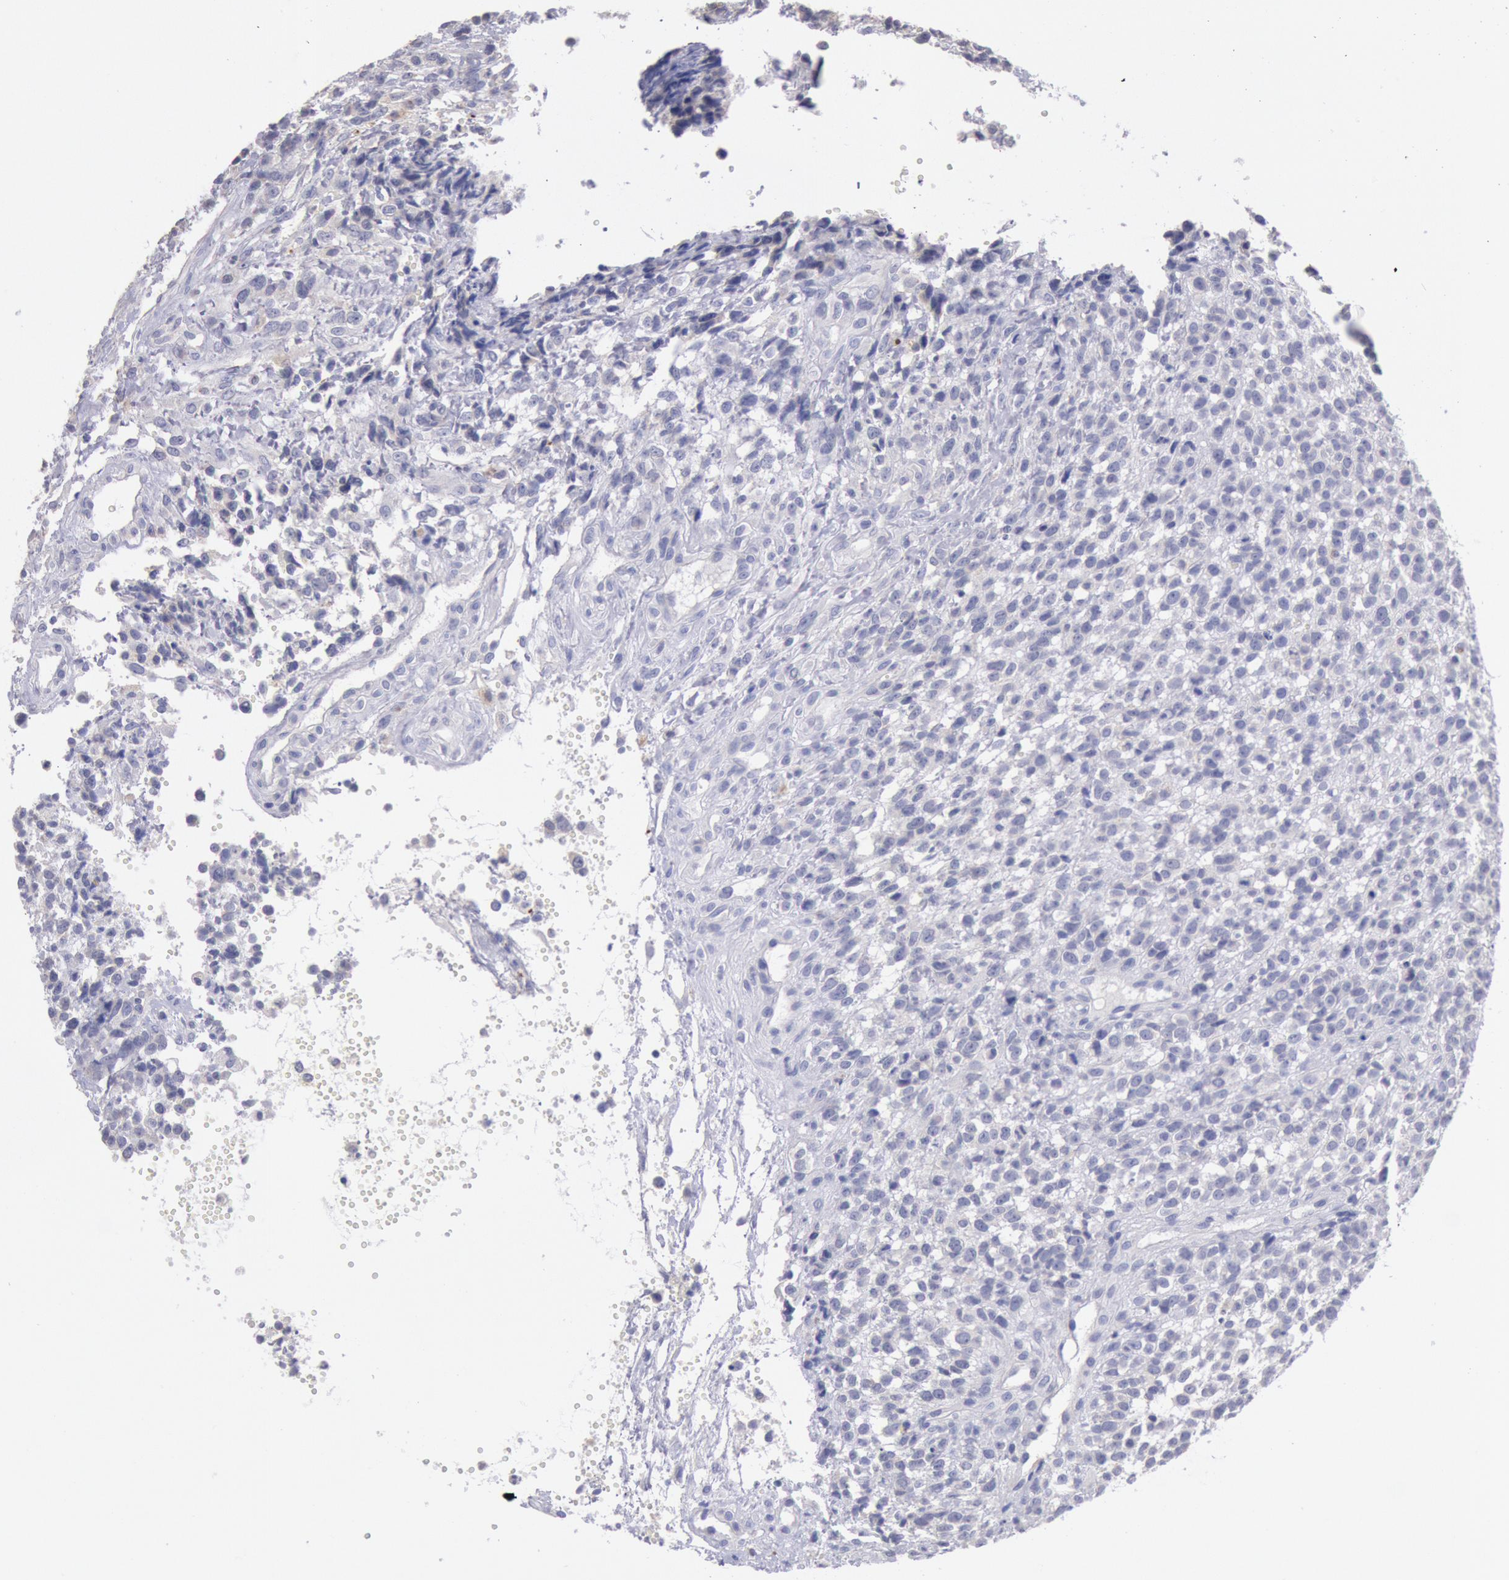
{"staining": {"intensity": "negative", "quantity": "none", "location": "none"}, "tissue": "glioma", "cell_type": "Tumor cells", "image_type": "cancer", "snomed": [{"axis": "morphology", "description": "Glioma, malignant, High grade"}, {"axis": "topography", "description": "Brain"}], "caption": "Immunohistochemistry of malignant glioma (high-grade) exhibits no positivity in tumor cells.", "gene": "GAL3ST1", "patient": {"sex": "male", "age": 66}}